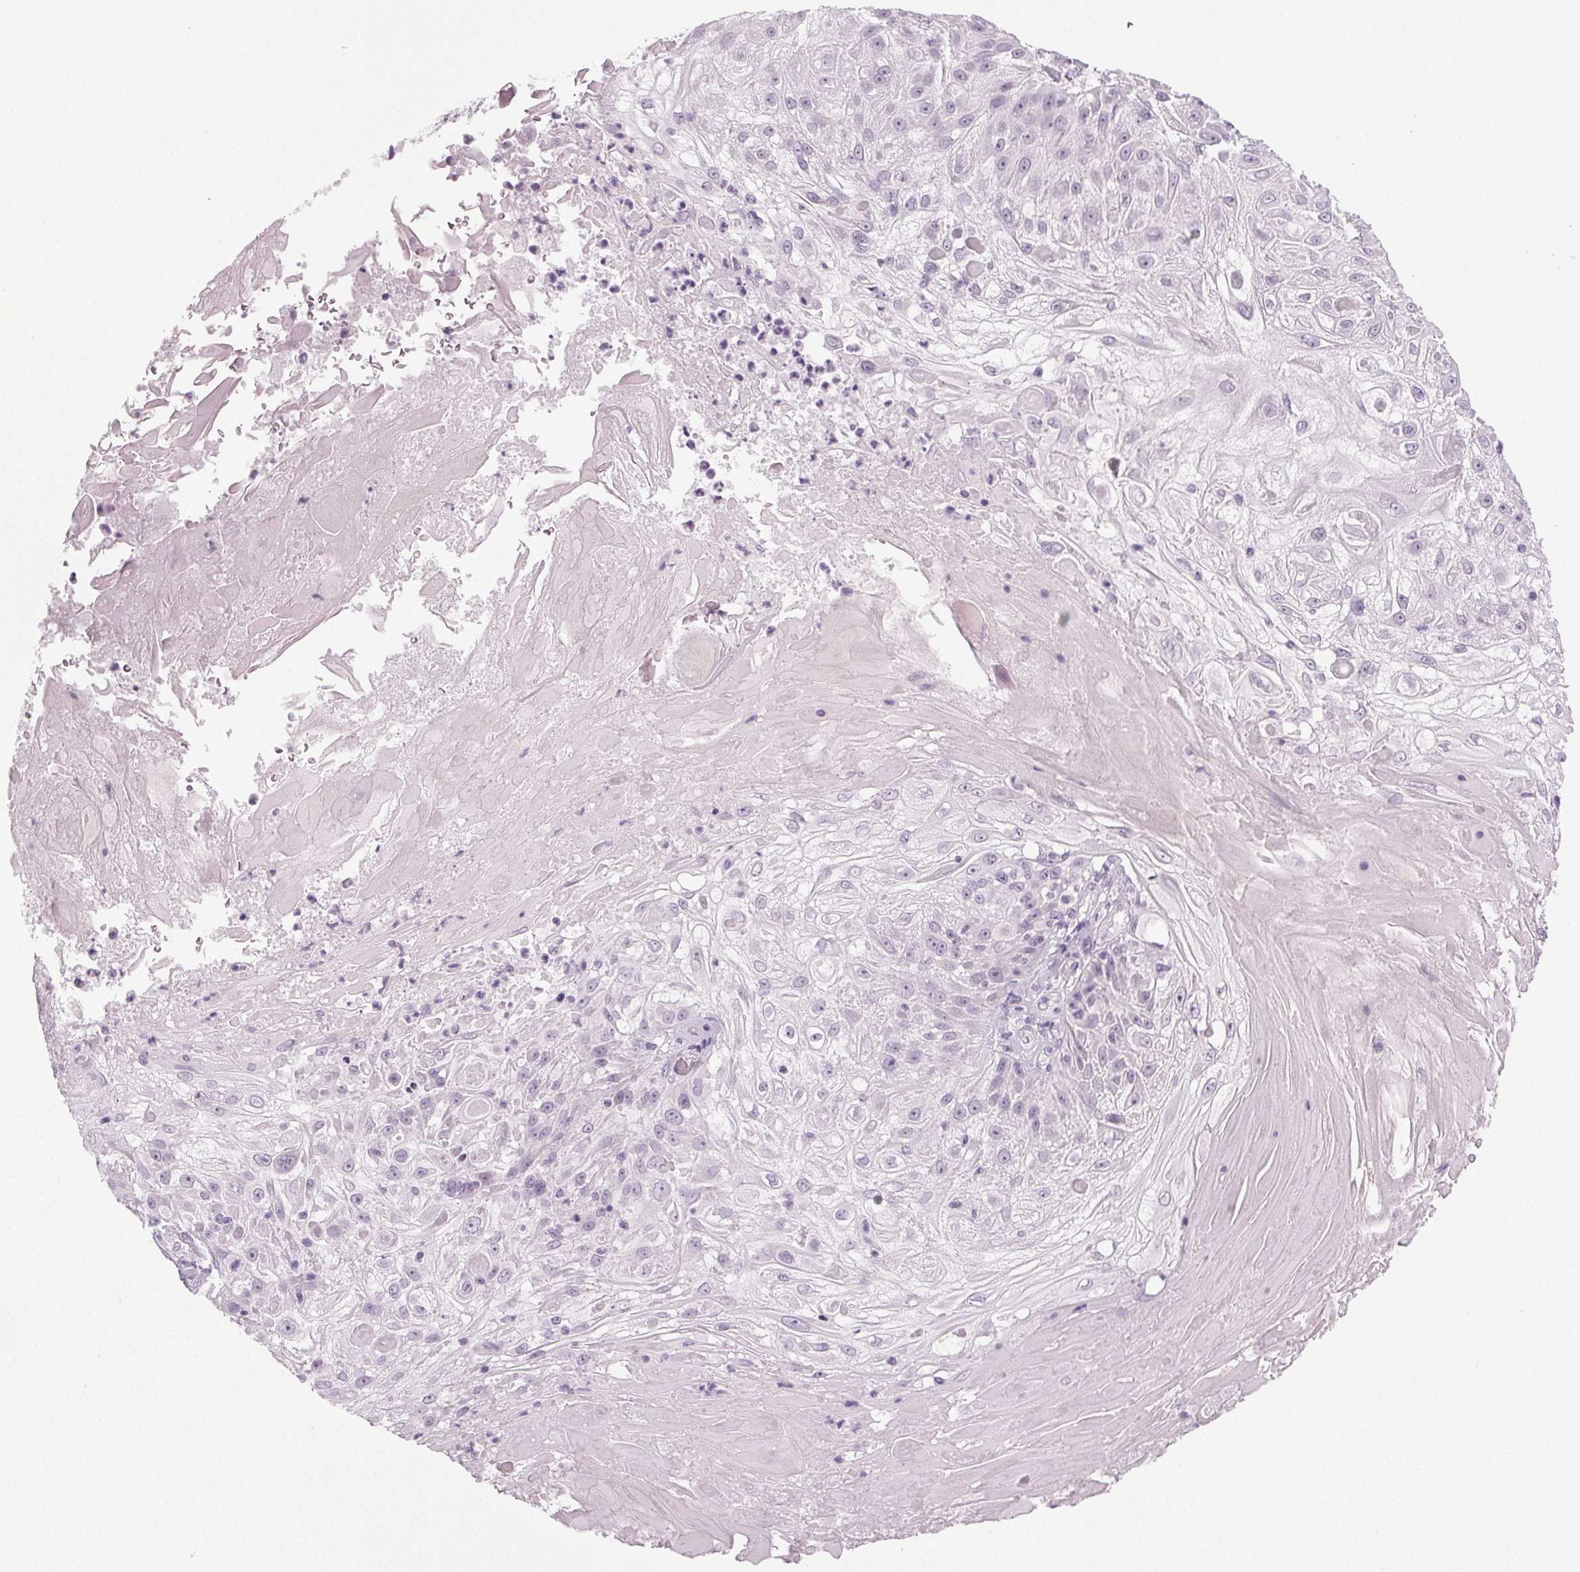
{"staining": {"intensity": "negative", "quantity": "none", "location": "none"}, "tissue": "skin cancer", "cell_type": "Tumor cells", "image_type": "cancer", "snomed": [{"axis": "morphology", "description": "Normal tissue, NOS"}, {"axis": "morphology", "description": "Squamous cell carcinoma, NOS"}, {"axis": "topography", "description": "Skin"}], "caption": "Tumor cells are negative for brown protein staining in squamous cell carcinoma (skin).", "gene": "IGF2BP1", "patient": {"sex": "female", "age": 83}}